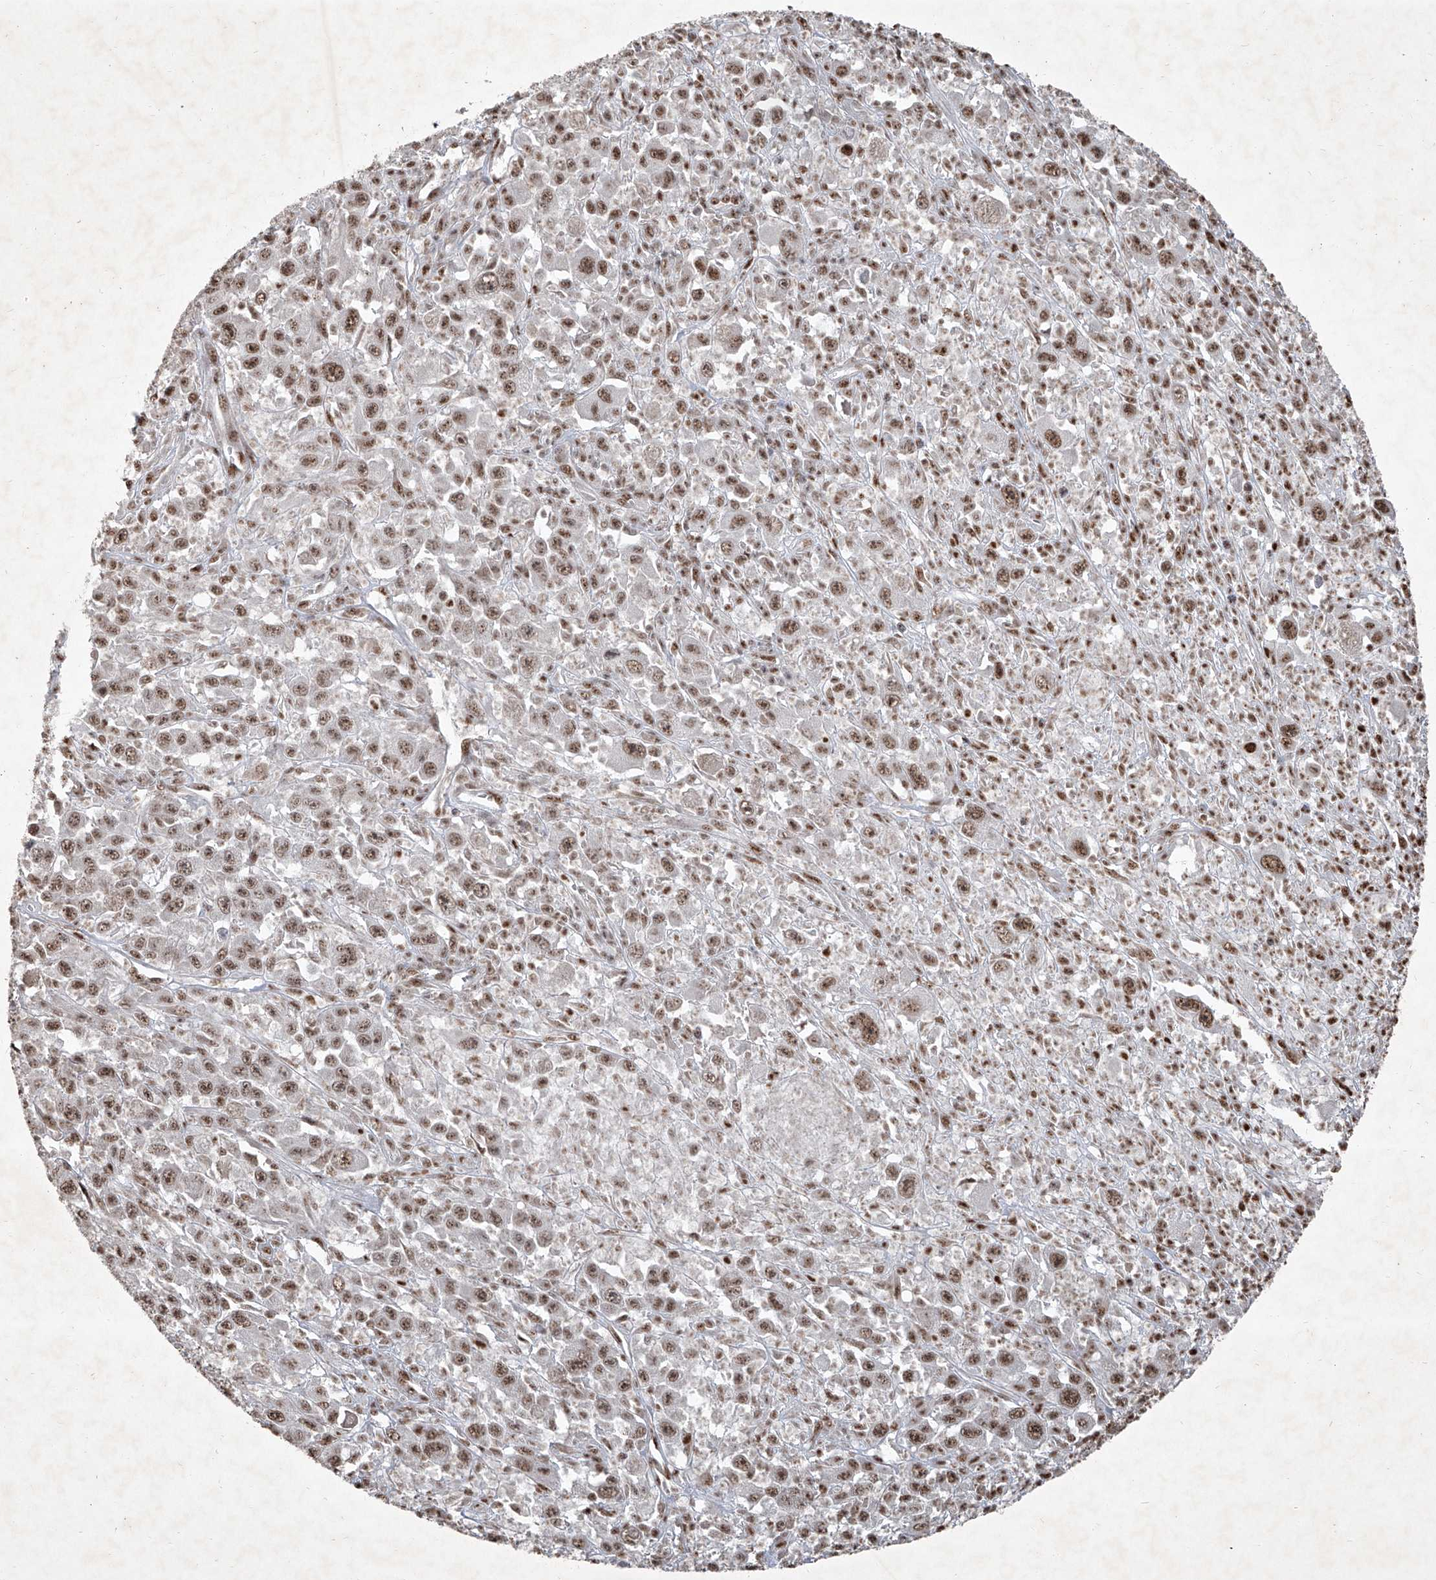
{"staining": {"intensity": "moderate", "quantity": ">75%", "location": "nuclear"}, "tissue": "melanoma", "cell_type": "Tumor cells", "image_type": "cancer", "snomed": [{"axis": "morphology", "description": "Malignant melanoma, Metastatic site"}, {"axis": "topography", "description": "Skin"}], "caption": "IHC of human melanoma demonstrates medium levels of moderate nuclear staining in about >75% of tumor cells.", "gene": "DDX39B", "patient": {"sex": "female", "age": 56}}